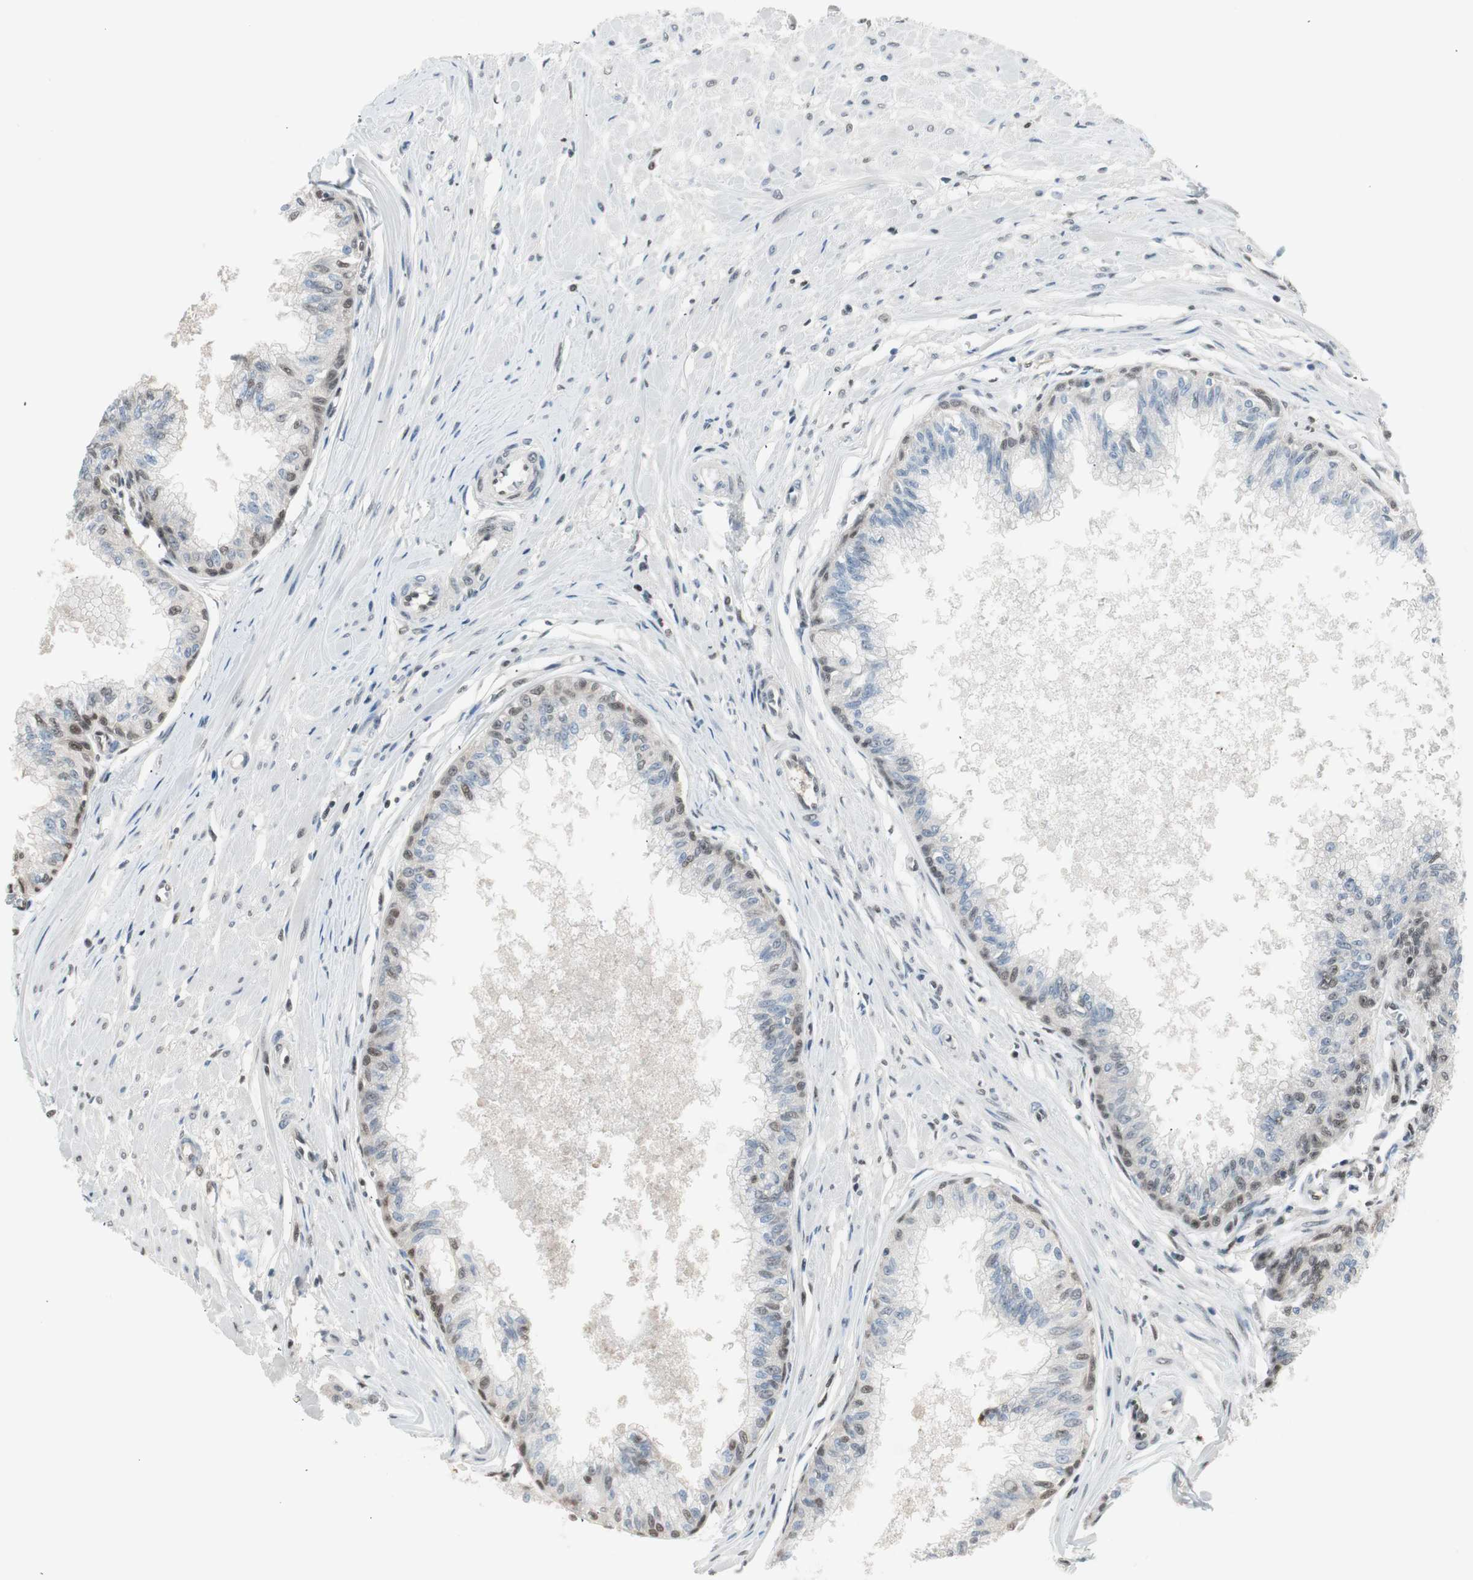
{"staining": {"intensity": "moderate", "quantity": "25%-75%", "location": "nuclear"}, "tissue": "prostate", "cell_type": "Glandular cells", "image_type": "normal", "snomed": [{"axis": "morphology", "description": "Normal tissue, NOS"}, {"axis": "topography", "description": "Prostate"}, {"axis": "topography", "description": "Seminal veicle"}], "caption": "Brown immunohistochemical staining in normal human prostate shows moderate nuclear staining in about 25%-75% of glandular cells. Immunohistochemistry stains the protein of interest in brown and the nuclei are stained blue.", "gene": "LONP2", "patient": {"sex": "male", "age": 60}}